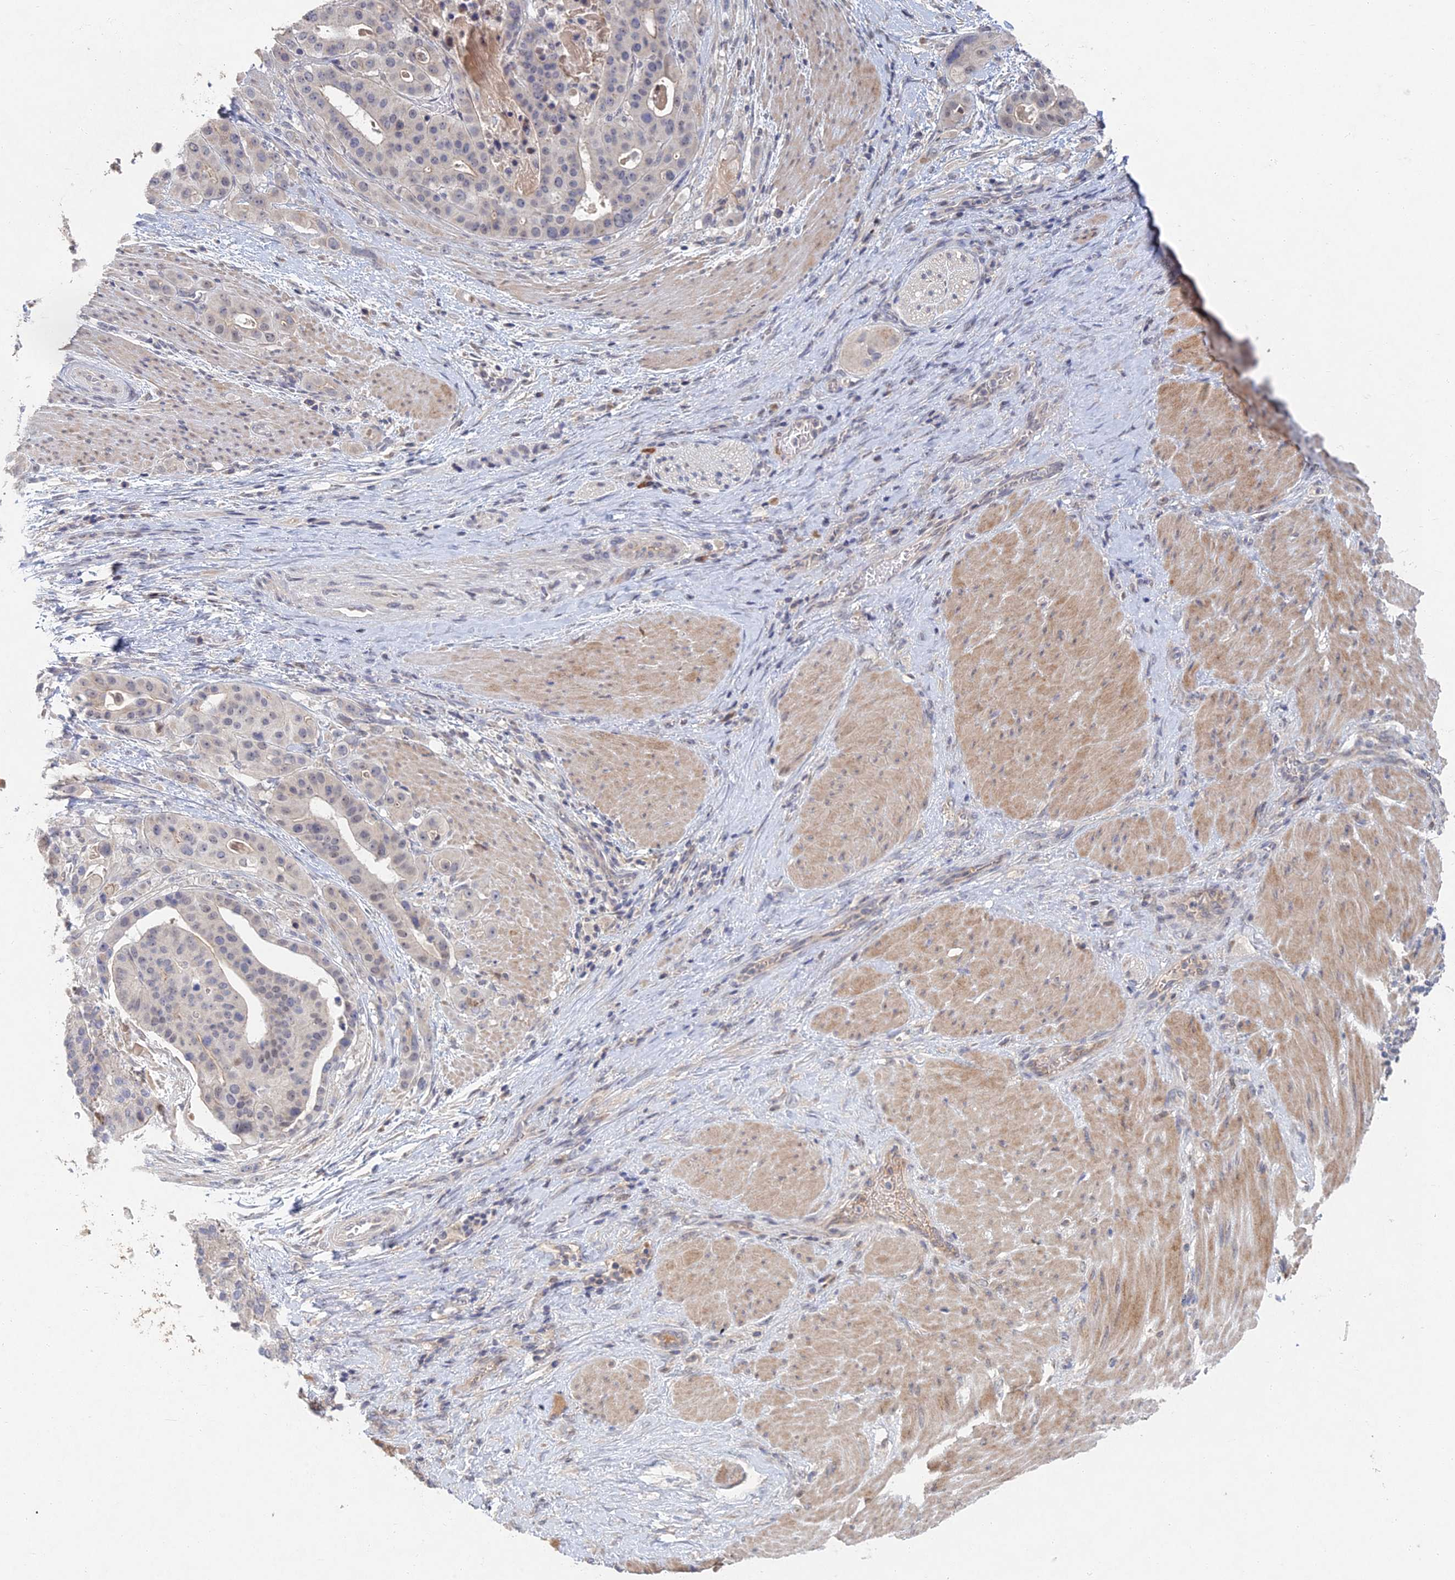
{"staining": {"intensity": "negative", "quantity": "none", "location": "none"}, "tissue": "stomach cancer", "cell_type": "Tumor cells", "image_type": "cancer", "snomed": [{"axis": "morphology", "description": "Adenocarcinoma, NOS"}, {"axis": "topography", "description": "Stomach"}], "caption": "Protein analysis of stomach cancer reveals no significant staining in tumor cells.", "gene": "GNA15", "patient": {"sex": "male", "age": 48}}